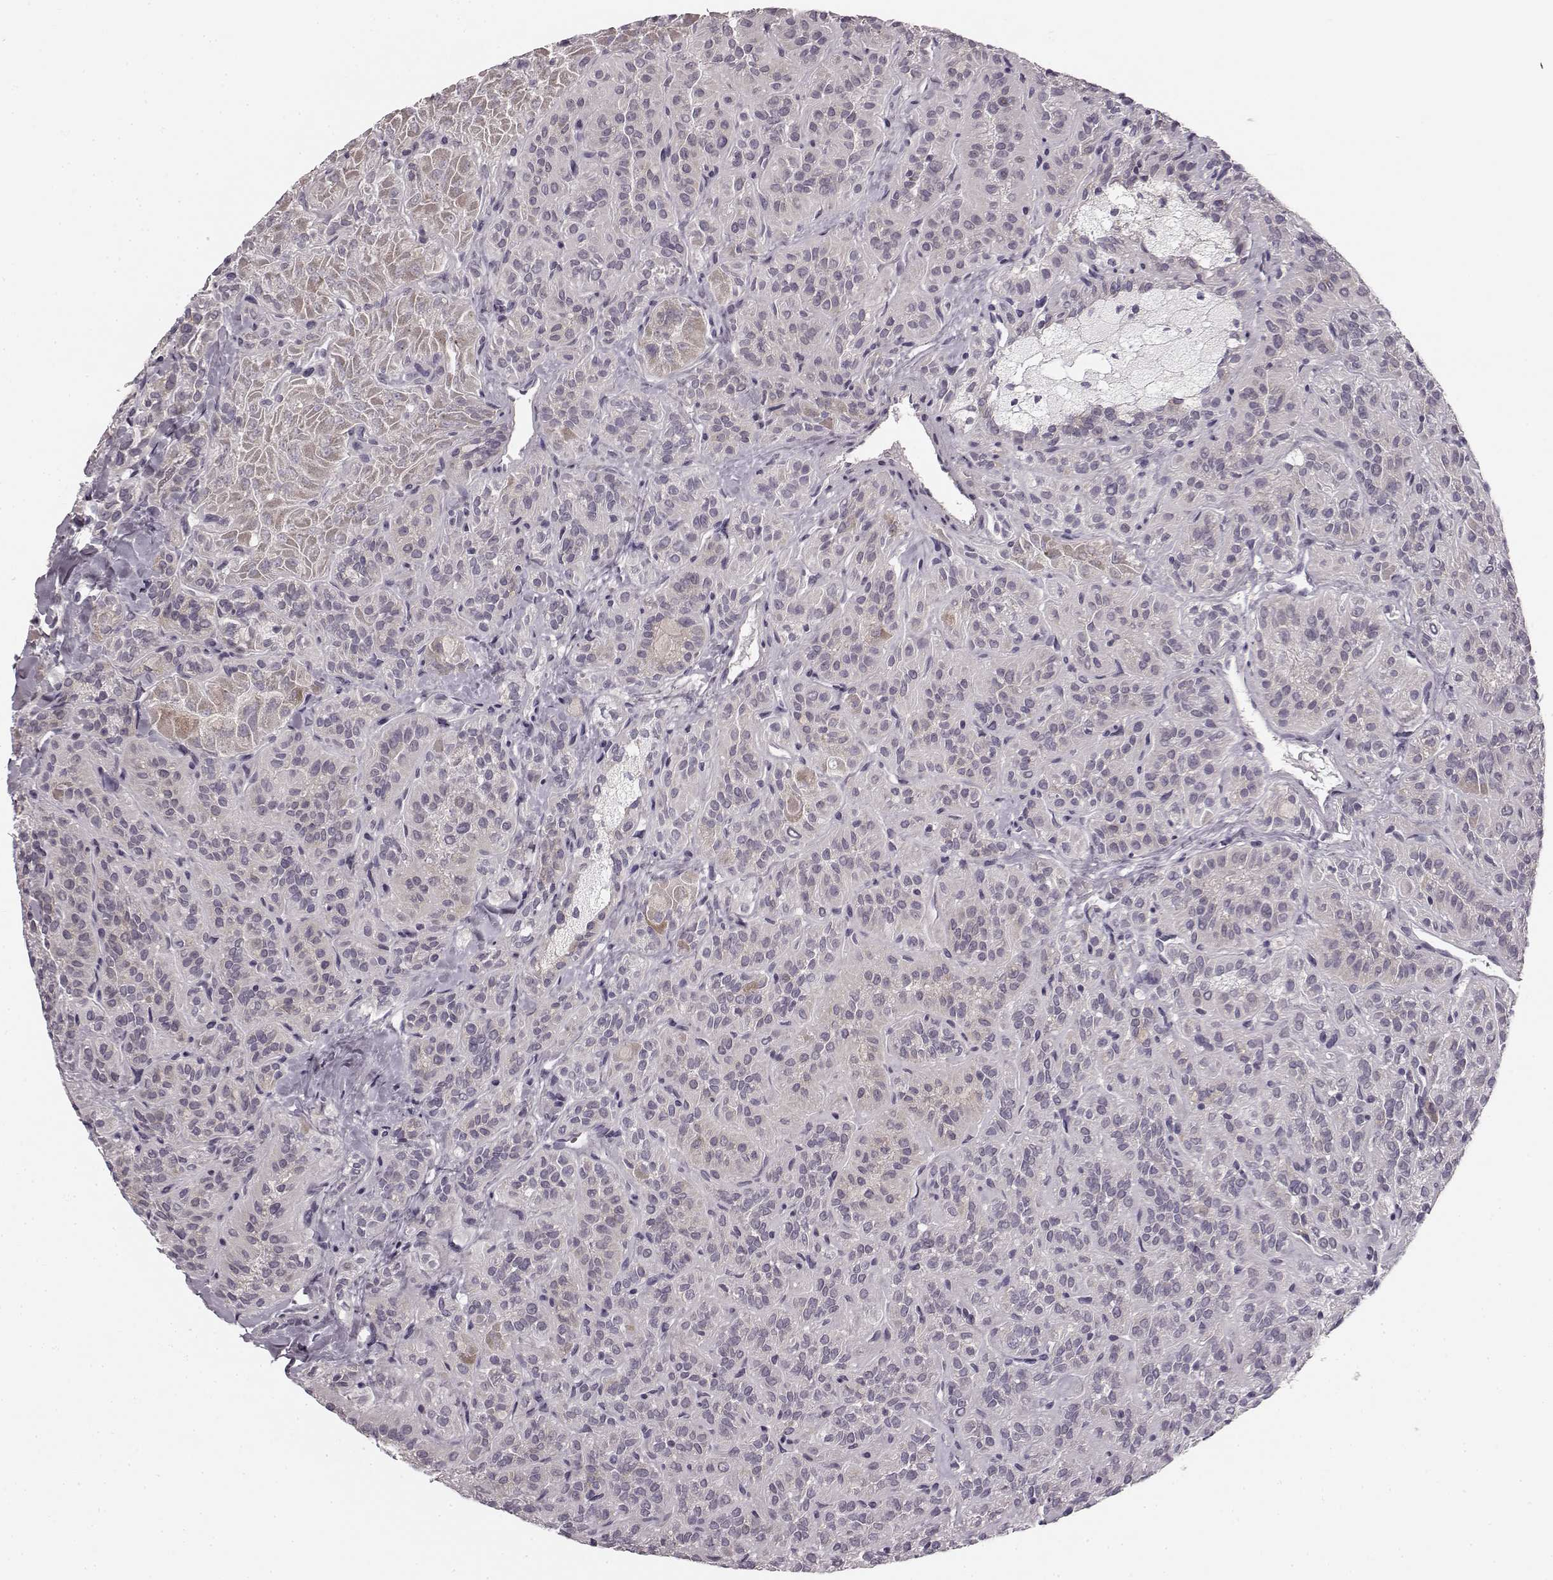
{"staining": {"intensity": "weak", "quantity": "<25%", "location": "cytoplasmic/membranous"}, "tissue": "thyroid cancer", "cell_type": "Tumor cells", "image_type": "cancer", "snomed": [{"axis": "morphology", "description": "Papillary adenocarcinoma, NOS"}, {"axis": "topography", "description": "Thyroid gland"}], "caption": "Tumor cells show no significant protein expression in thyroid cancer.", "gene": "FAM234B", "patient": {"sex": "female", "age": 45}}